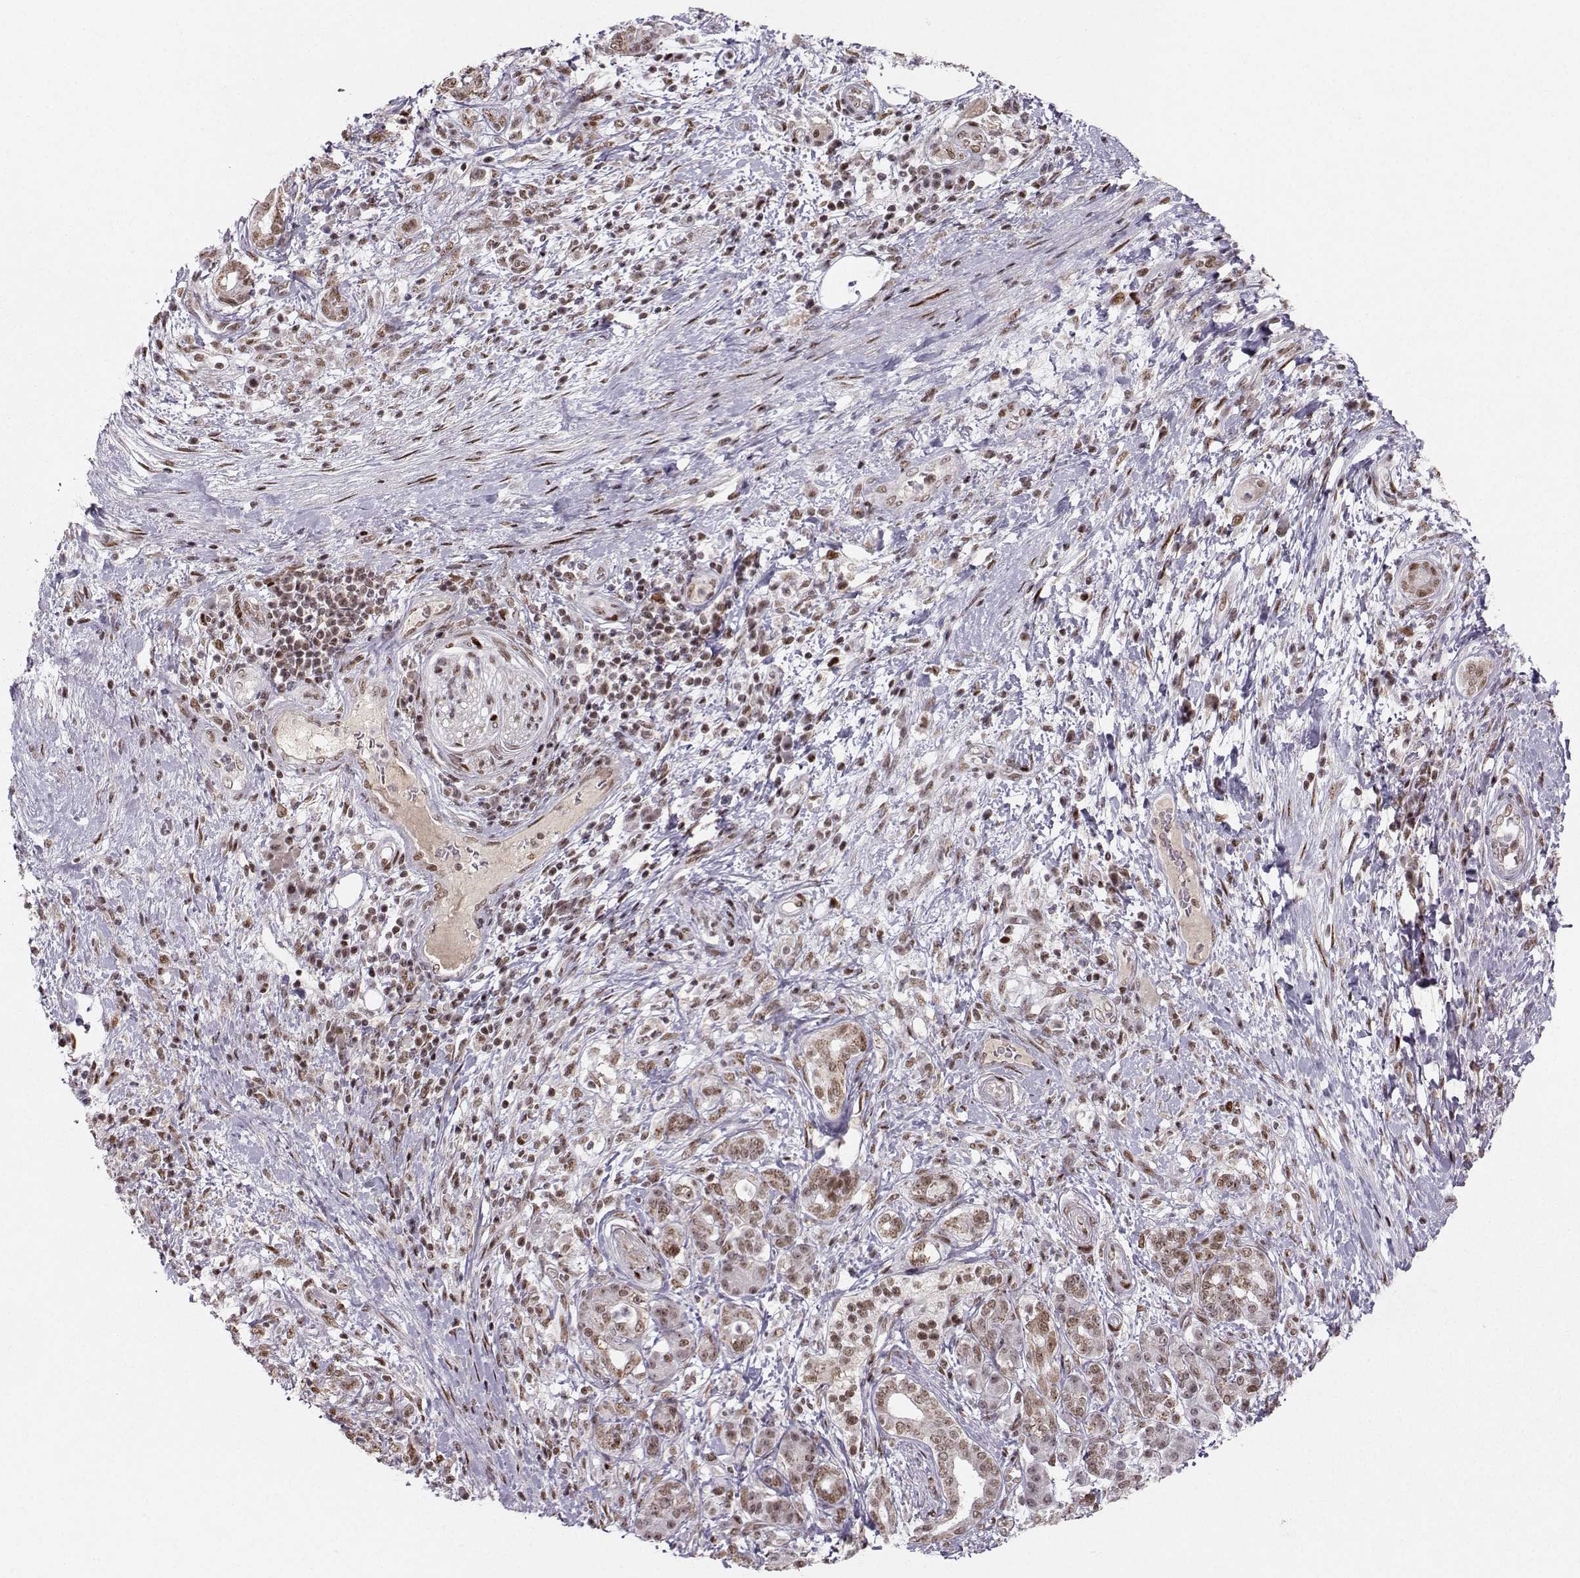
{"staining": {"intensity": "moderate", "quantity": "25%-75%", "location": "nuclear"}, "tissue": "pancreatic cancer", "cell_type": "Tumor cells", "image_type": "cancer", "snomed": [{"axis": "morphology", "description": "Adenocarcinoma, NOS"}, {"axis": "topography", "description": "Pancreas"}], "caption": "Brown immunohistochemical staining in pancreatic cancer (adenocarcinoma) reveals moderate nuclear expression in about 25%-75% of tumor cells.", "gene": "SNAPC2", "patient": {"sex": "female", "age": 73}}